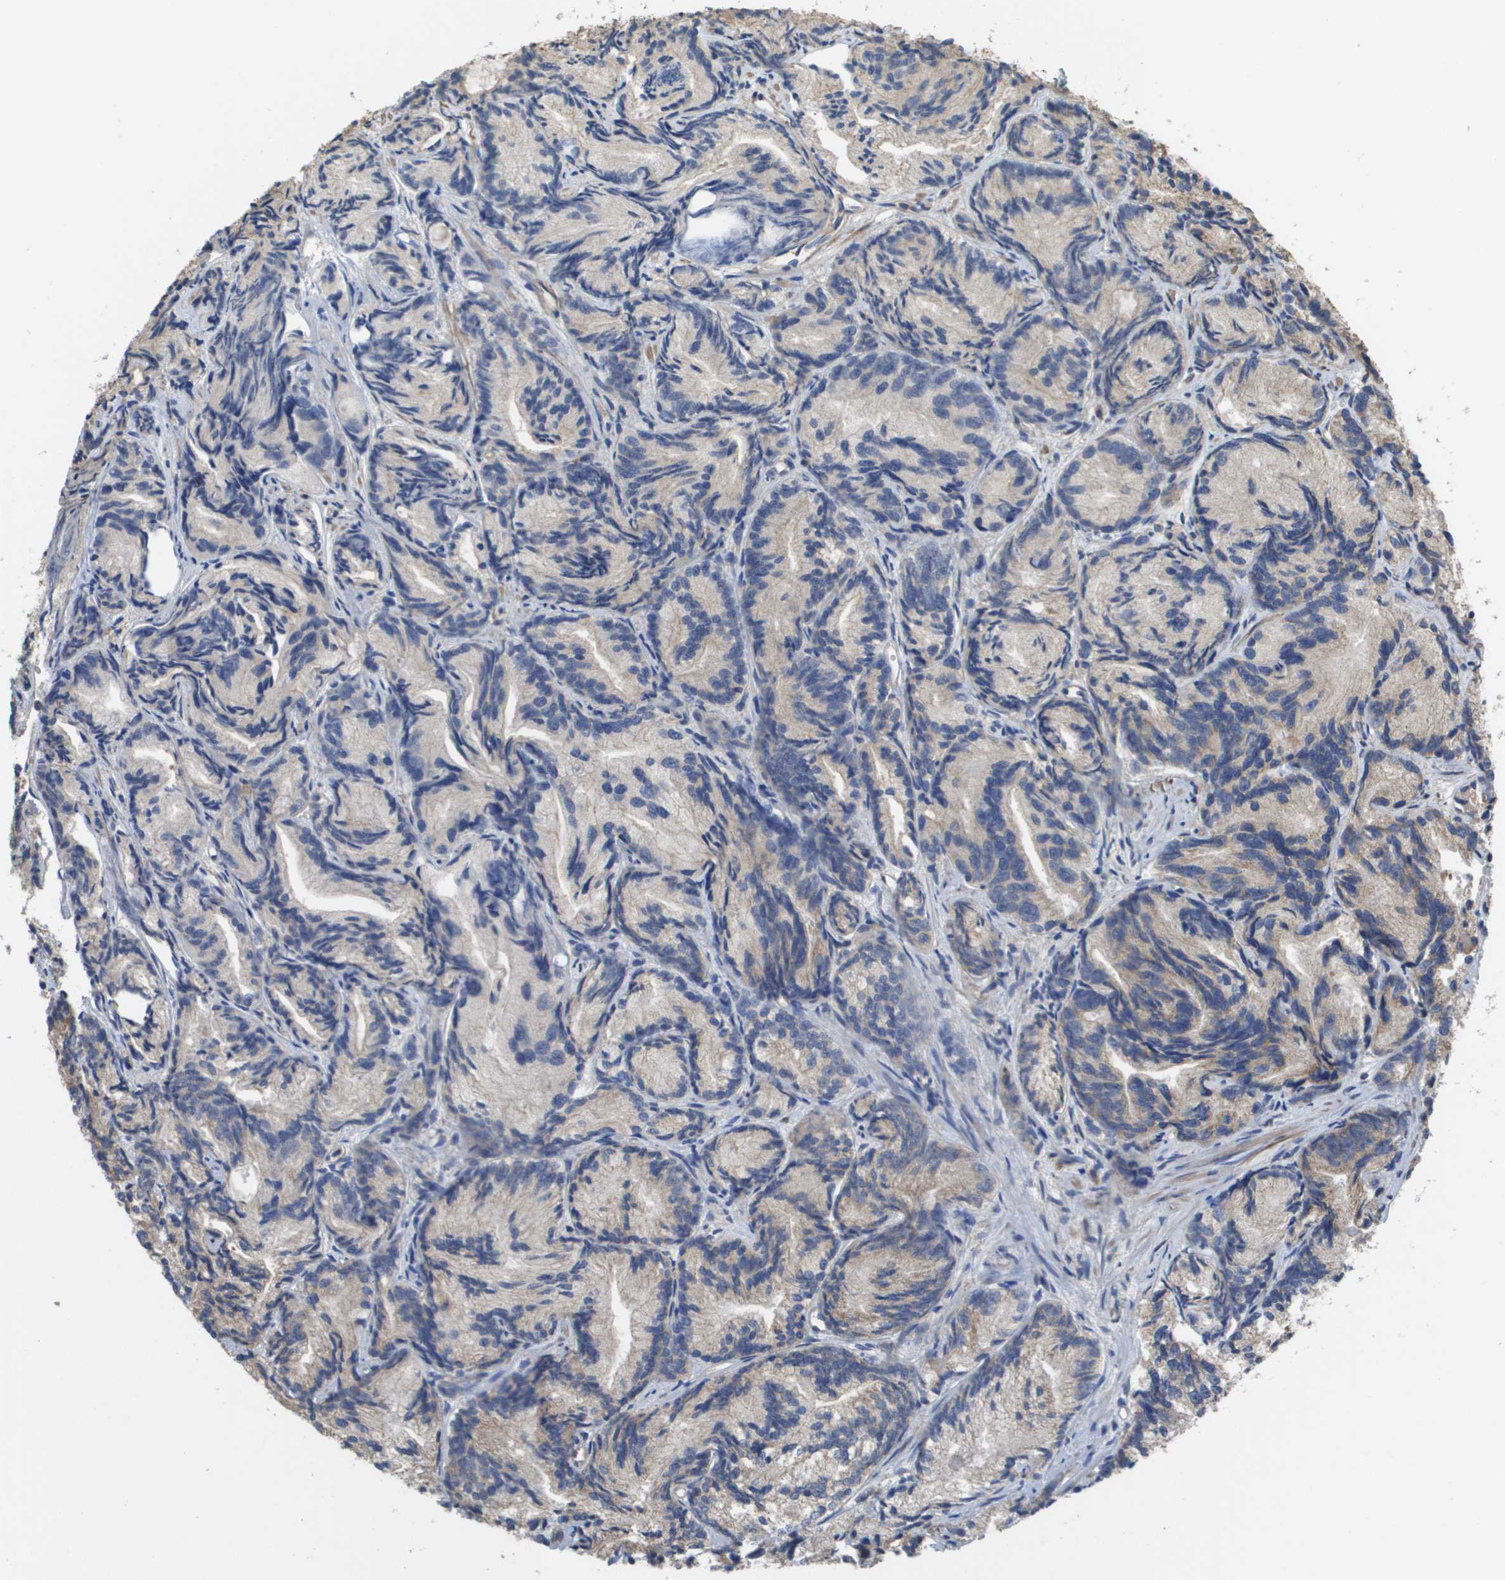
{"staining": {"intensity": "weak", "quantity": "<25%", "location": "cytoplasmic/membranous"}, "tissue": "prostate cancer", "cell_type": "Tumor cells", "image_type": "cancer", "snomed": [{"axis": "morphology", "description": "Adenocarcinoma, Low grade"}, {"axis": "topography", "description": "Prostate"}], "caption": "Immunohistochemical staining of human prostate cancer shows no significant expression in tumor cells. (Stains: DAB (3,3'-diaminobenzidine) immunohistochemistry with hematoxylin counter stain, Microscopy: brightfield microscopy at high magnification).", "gene": "RBM38", "patient": {"sex": "male", "age": 89}}